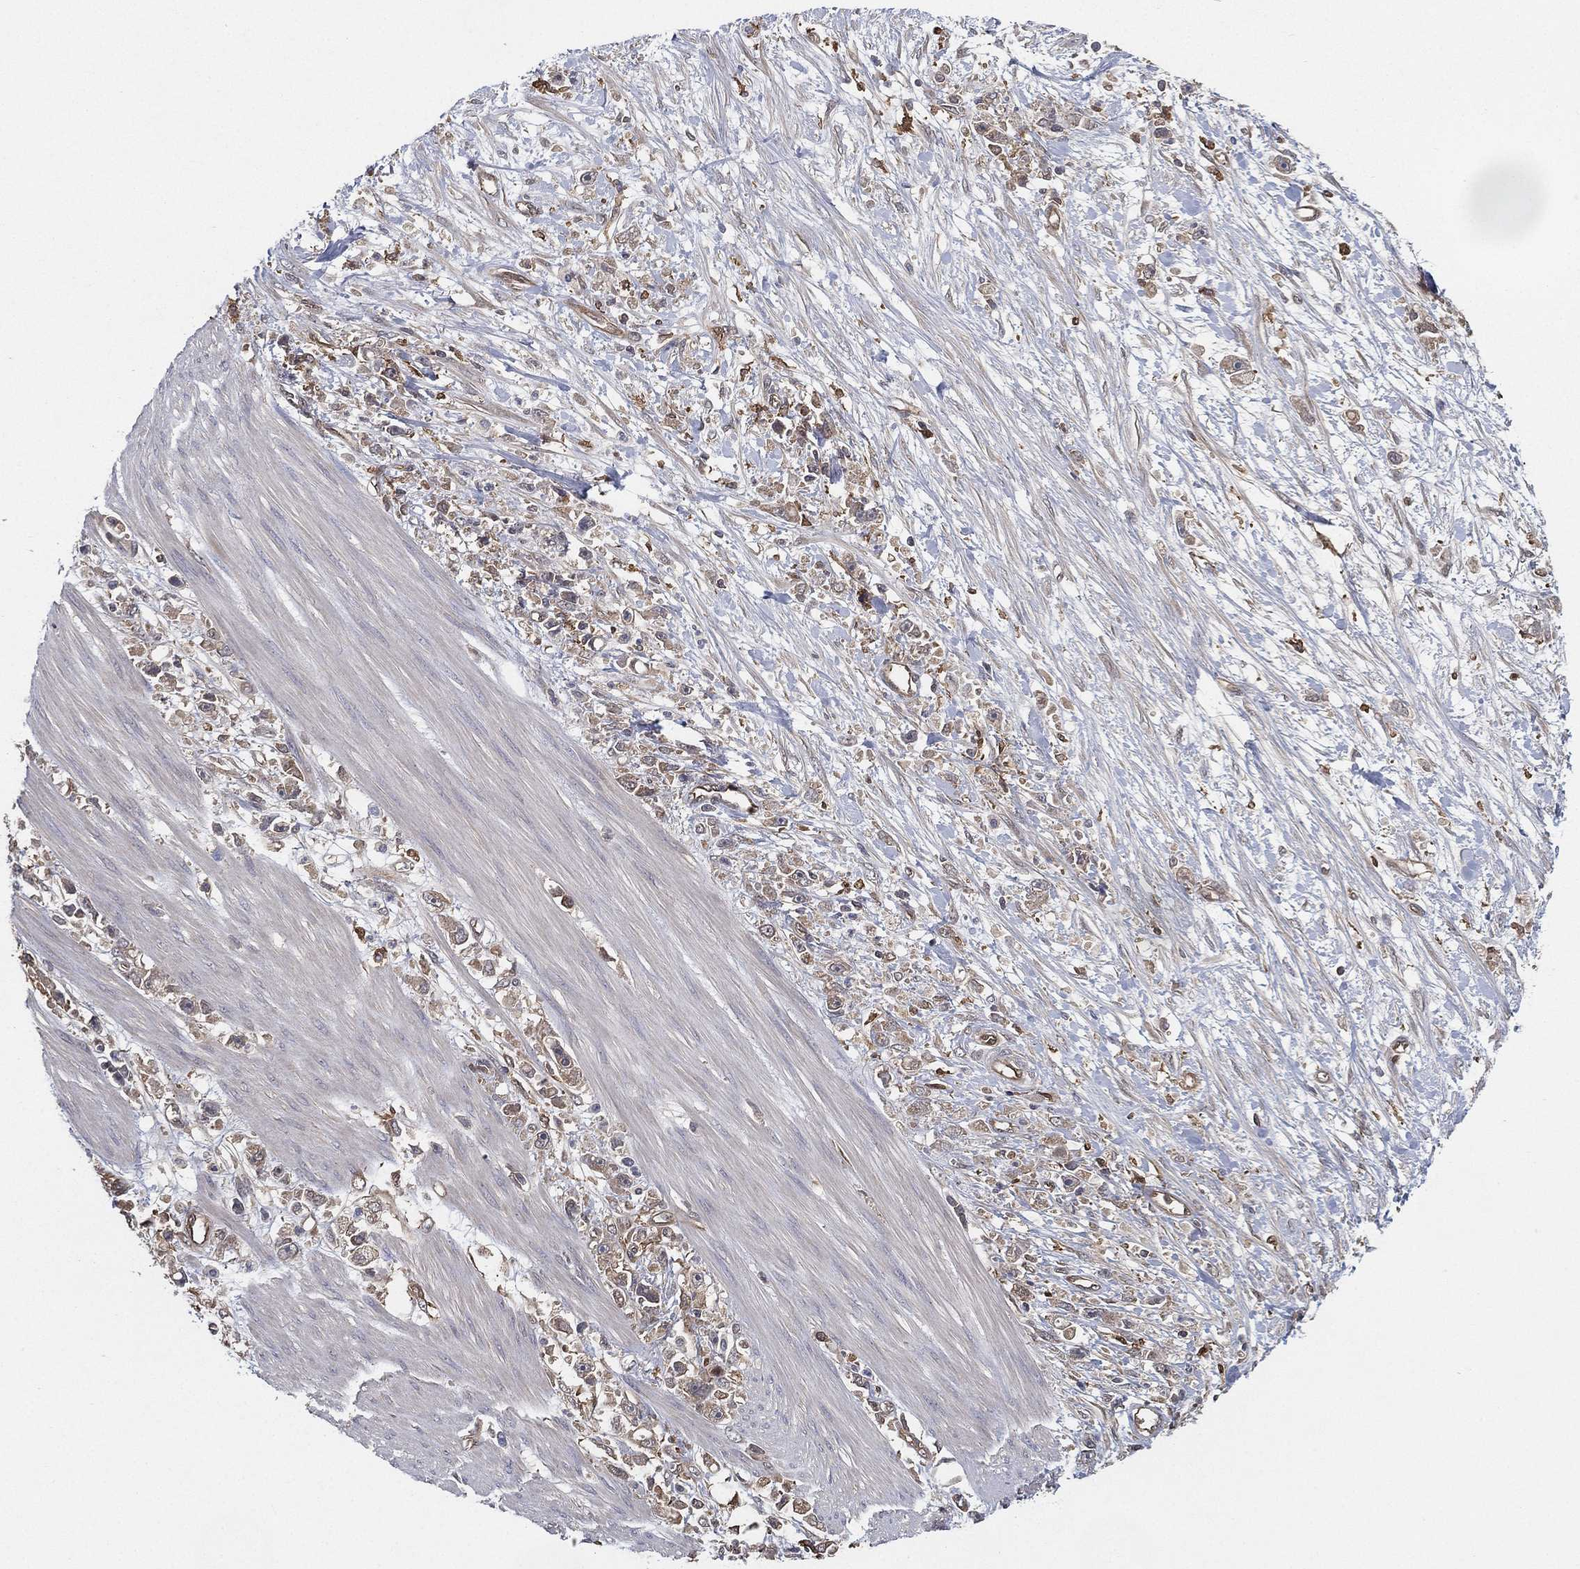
{"staining": {"intensity": "weak", "quantity": "25%-75%", "location": "cytoplasmic/membranous"}, "tissue": "stomach cancer", "cell_type": "Tumor cells", "image_type": "cancer", "snomed": [{"axis": "morphology", "description": "Adenocarcinoma, NOS"}, {"axis": "topography", "description": "Stomach"}], "caption": "DAB (3,3'-diaminobenzidine) immunohistochemical staining of human adenocarcinoma (stomach) displays weak cytoplasmic/membranous protein expression in about 25%-75% of tumor cells.", "gene": "PSMG4", "patient": {"sex": "female", "age": 59}}